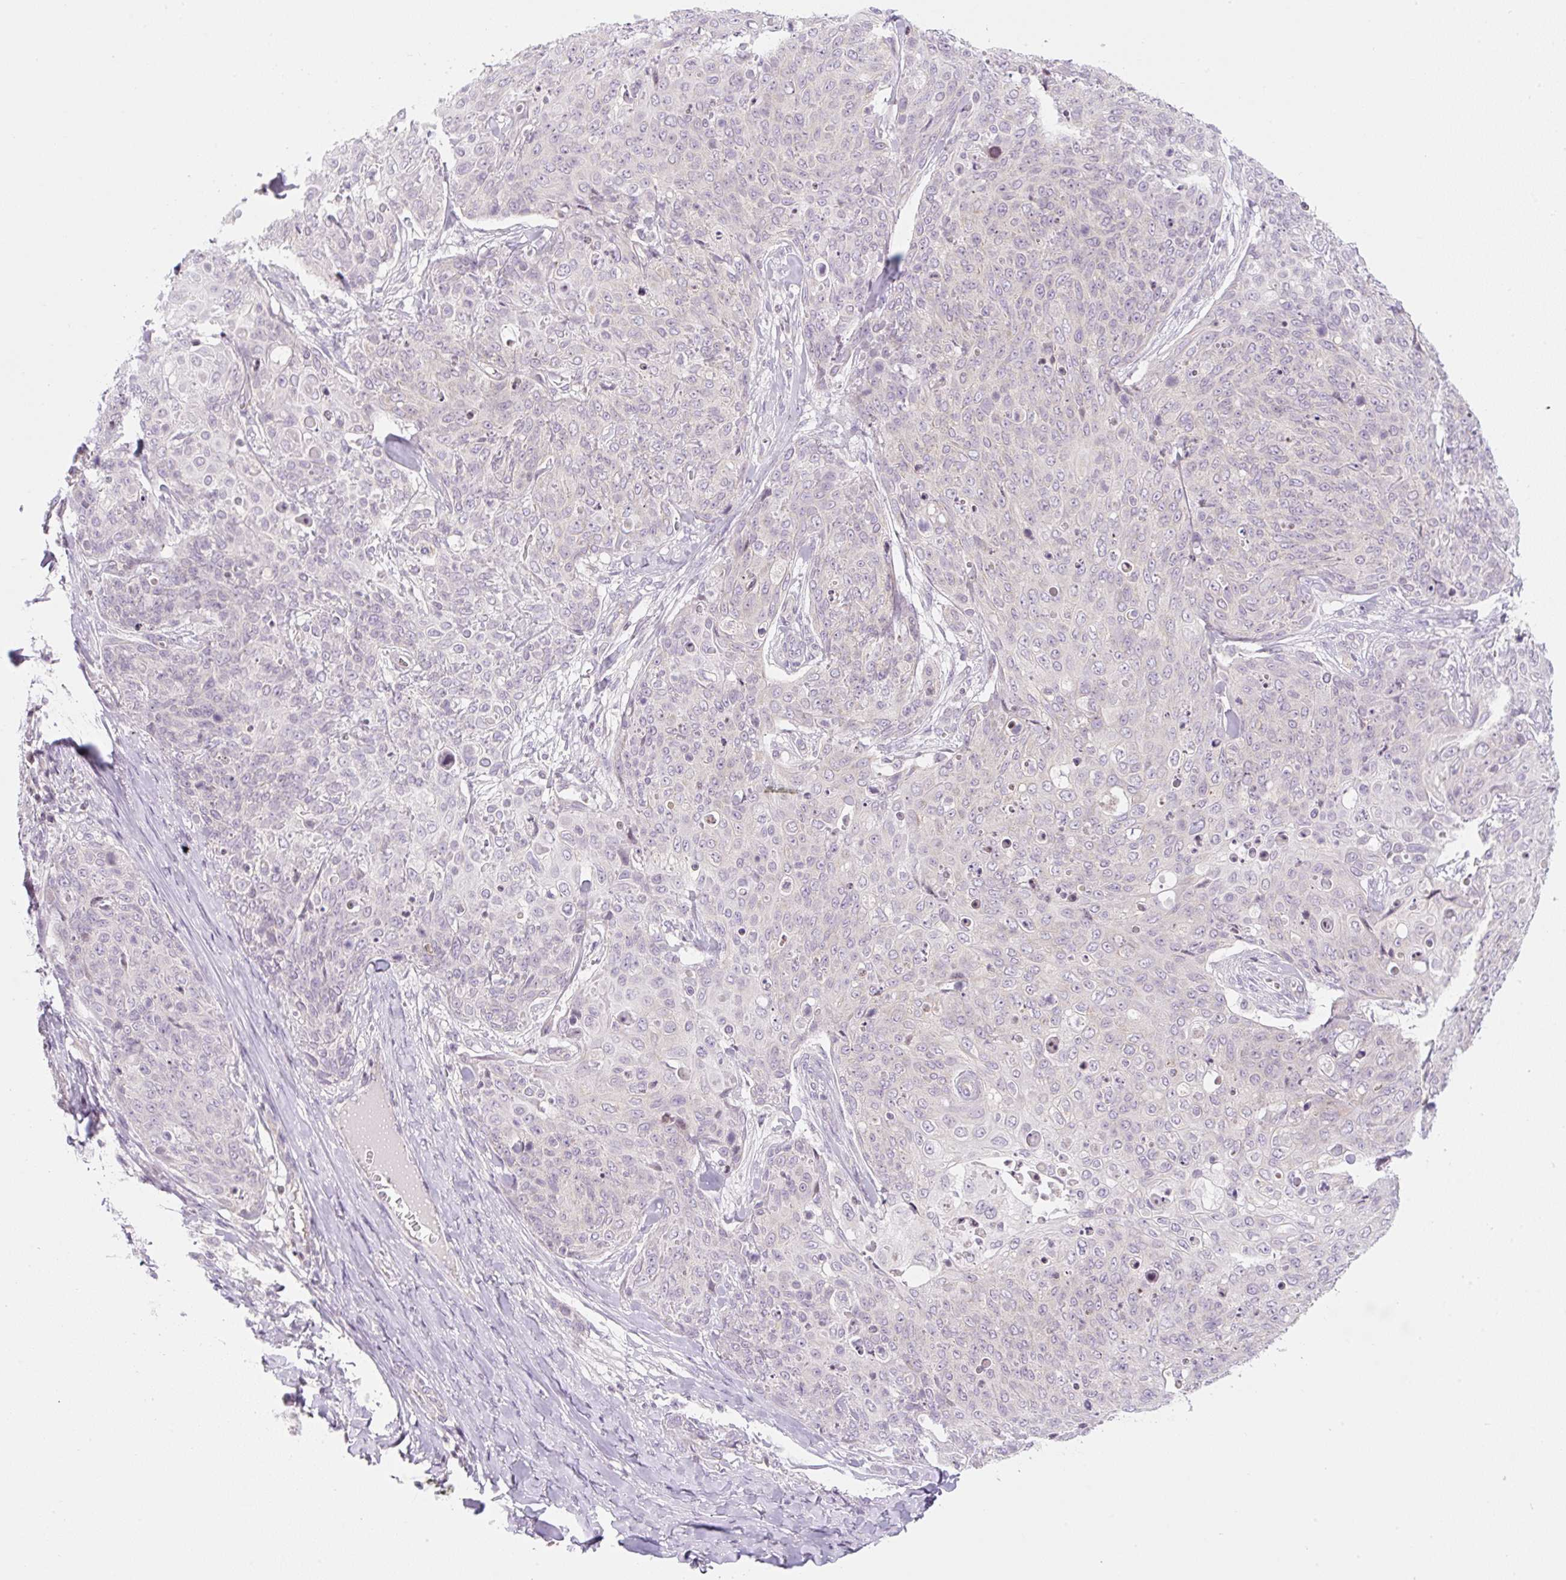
{"staining": {"intensity": "negative", "quantity": "none", "location": "none"}, "tissue": "skin cancer", "cell_type": "Tumor cells", "image_type": "cancer", "snomed": [{"axis": "morphology", "description": "Squamous cell carcinoma, NOS"}, {"axis": "topography", "description": "Skin"}, {"axis": "topography", "description": "Vulva"}], "caption": "This is an immunohistochemistry micrograph of skin cancer (squamous cell carcinoma). There is no expression in tumor cells.", "gene": "CASKIN1", "patient": {"sex": "female", "age": 85}}